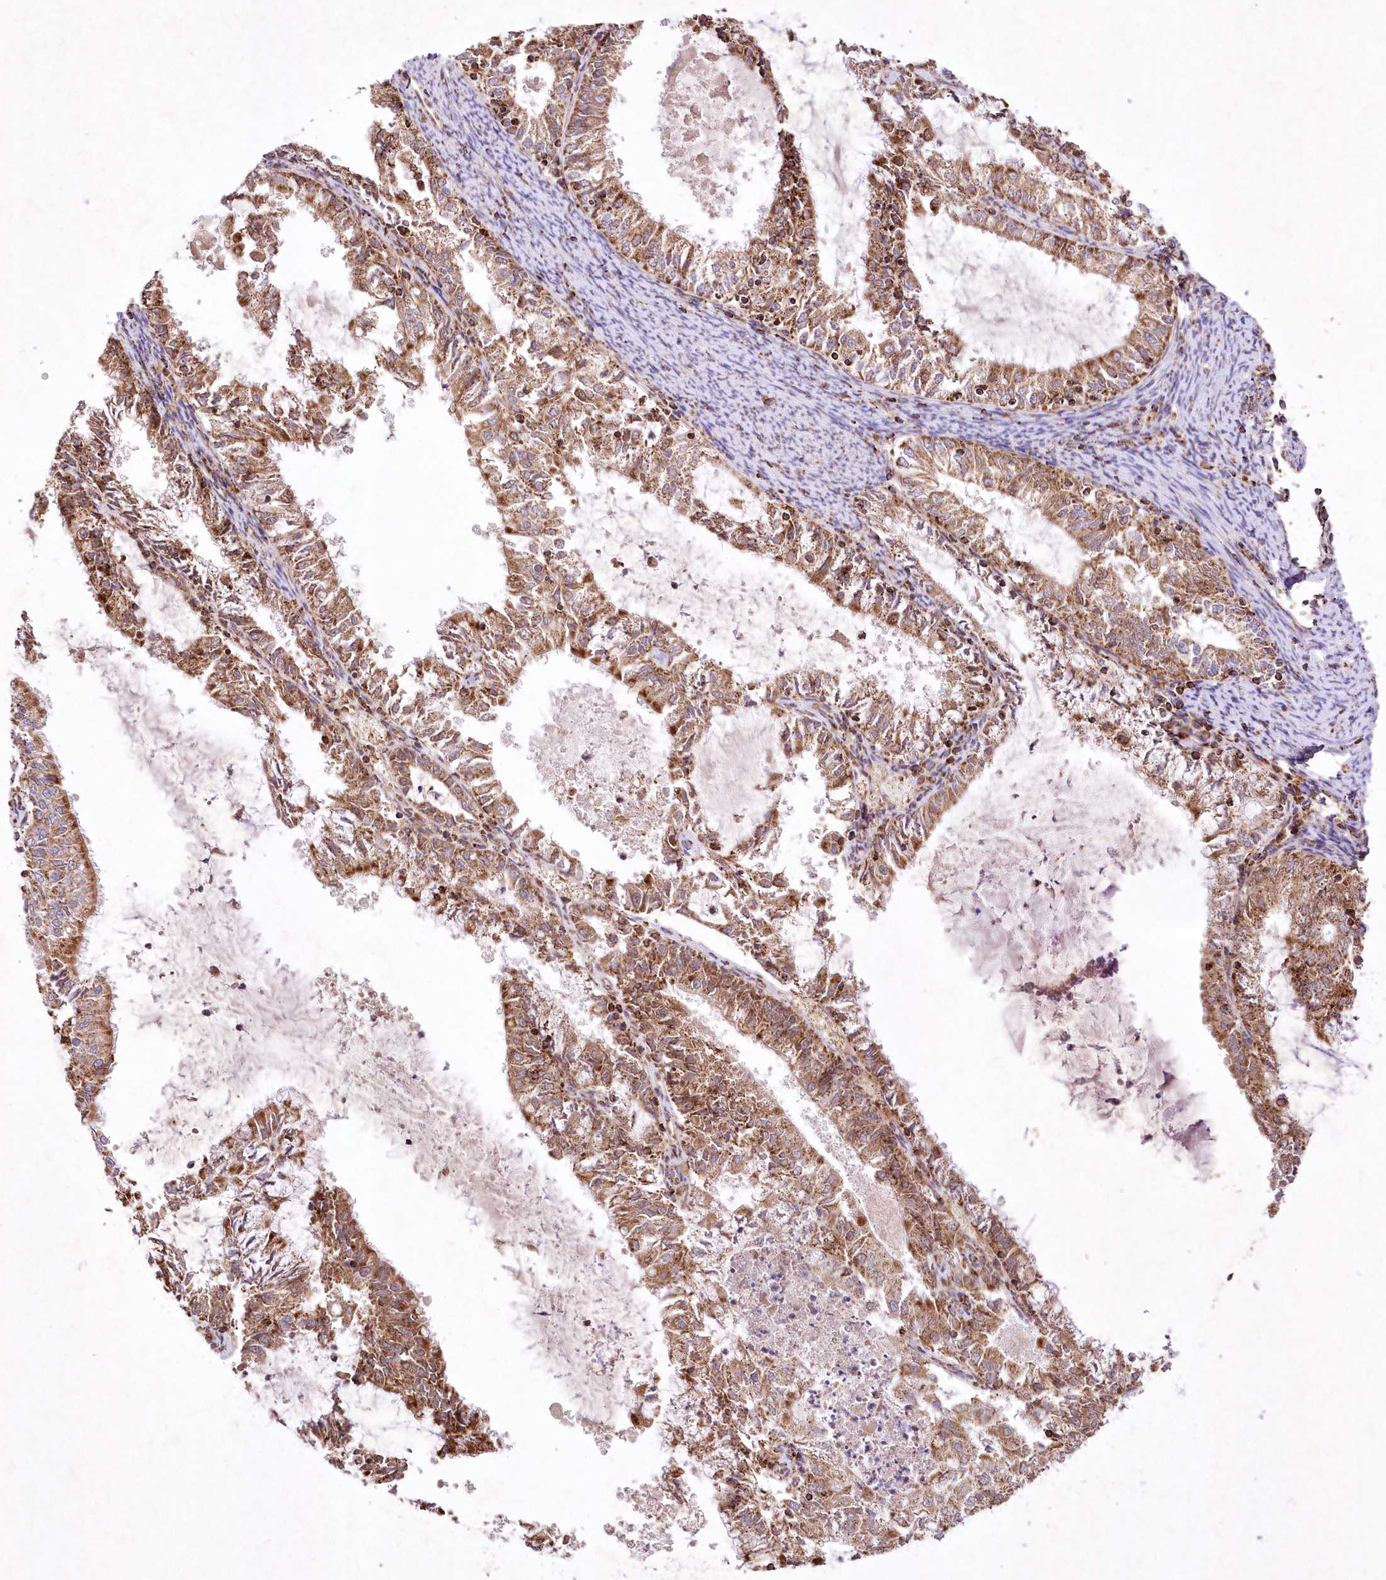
{"staining": {"intensity": "strong", "quantity": ">75%", "location": "cytoplasmic/membranous"}, "tissue": "endometrial cancer", "cell_type": "Tumor cells", "image_type": "cancer", "snomed": [{"axis": "morphology", "description": "Adenocarcinoma, NOS"}, {"axis": "topography", "description": "Endometrium"}], "caption": "Endometrial adenocarcinoma tissue reveals strong cytoplasmic/membranous positivity in approximately >75% of tumor cells, visualized by immunohistochemistry.", "gene": "ASNSD1", "patient": {"sex": "female", "age": 57}}